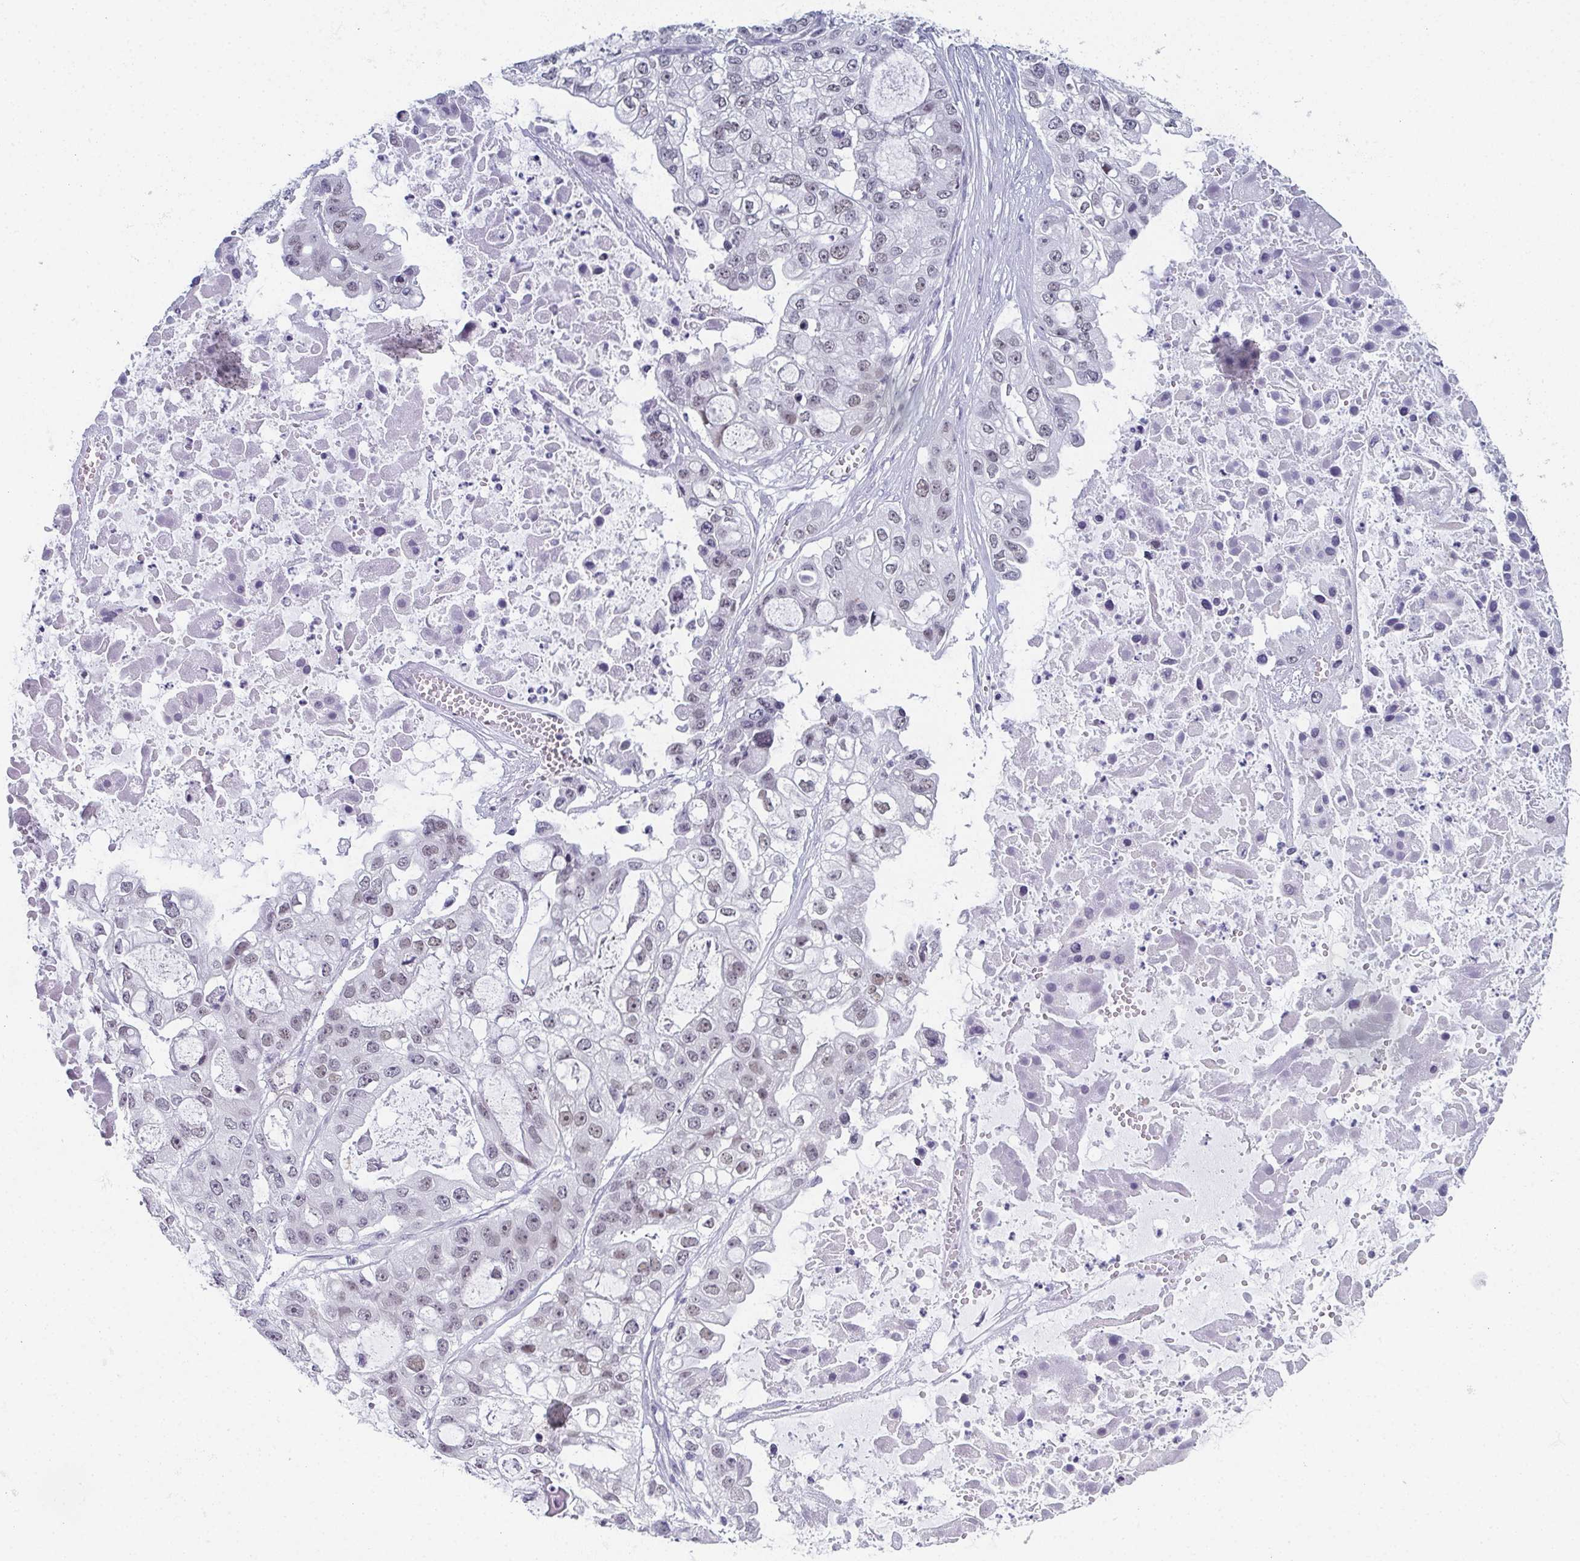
{"staining": {"intensity": "weak", "quantity": "<25%", "location": "nuclear"}, "tissue": "ovarian cancer", "cell_type": "Tumor cells", "image_type": "cancer", "snomed": [{"axis": "morphology", "description": "Cystadenocarcinoma, serous, NOS"}, {"axis": "topography", "description": "Ovary"}], "caption": "Immunohistochemical staining of human ovarian cancer (serous cystadenocarcinoma) displays no significant staining in tumor cells.", "gene": "PYCR3", "patient": {"sex": "female", "age": 56}}